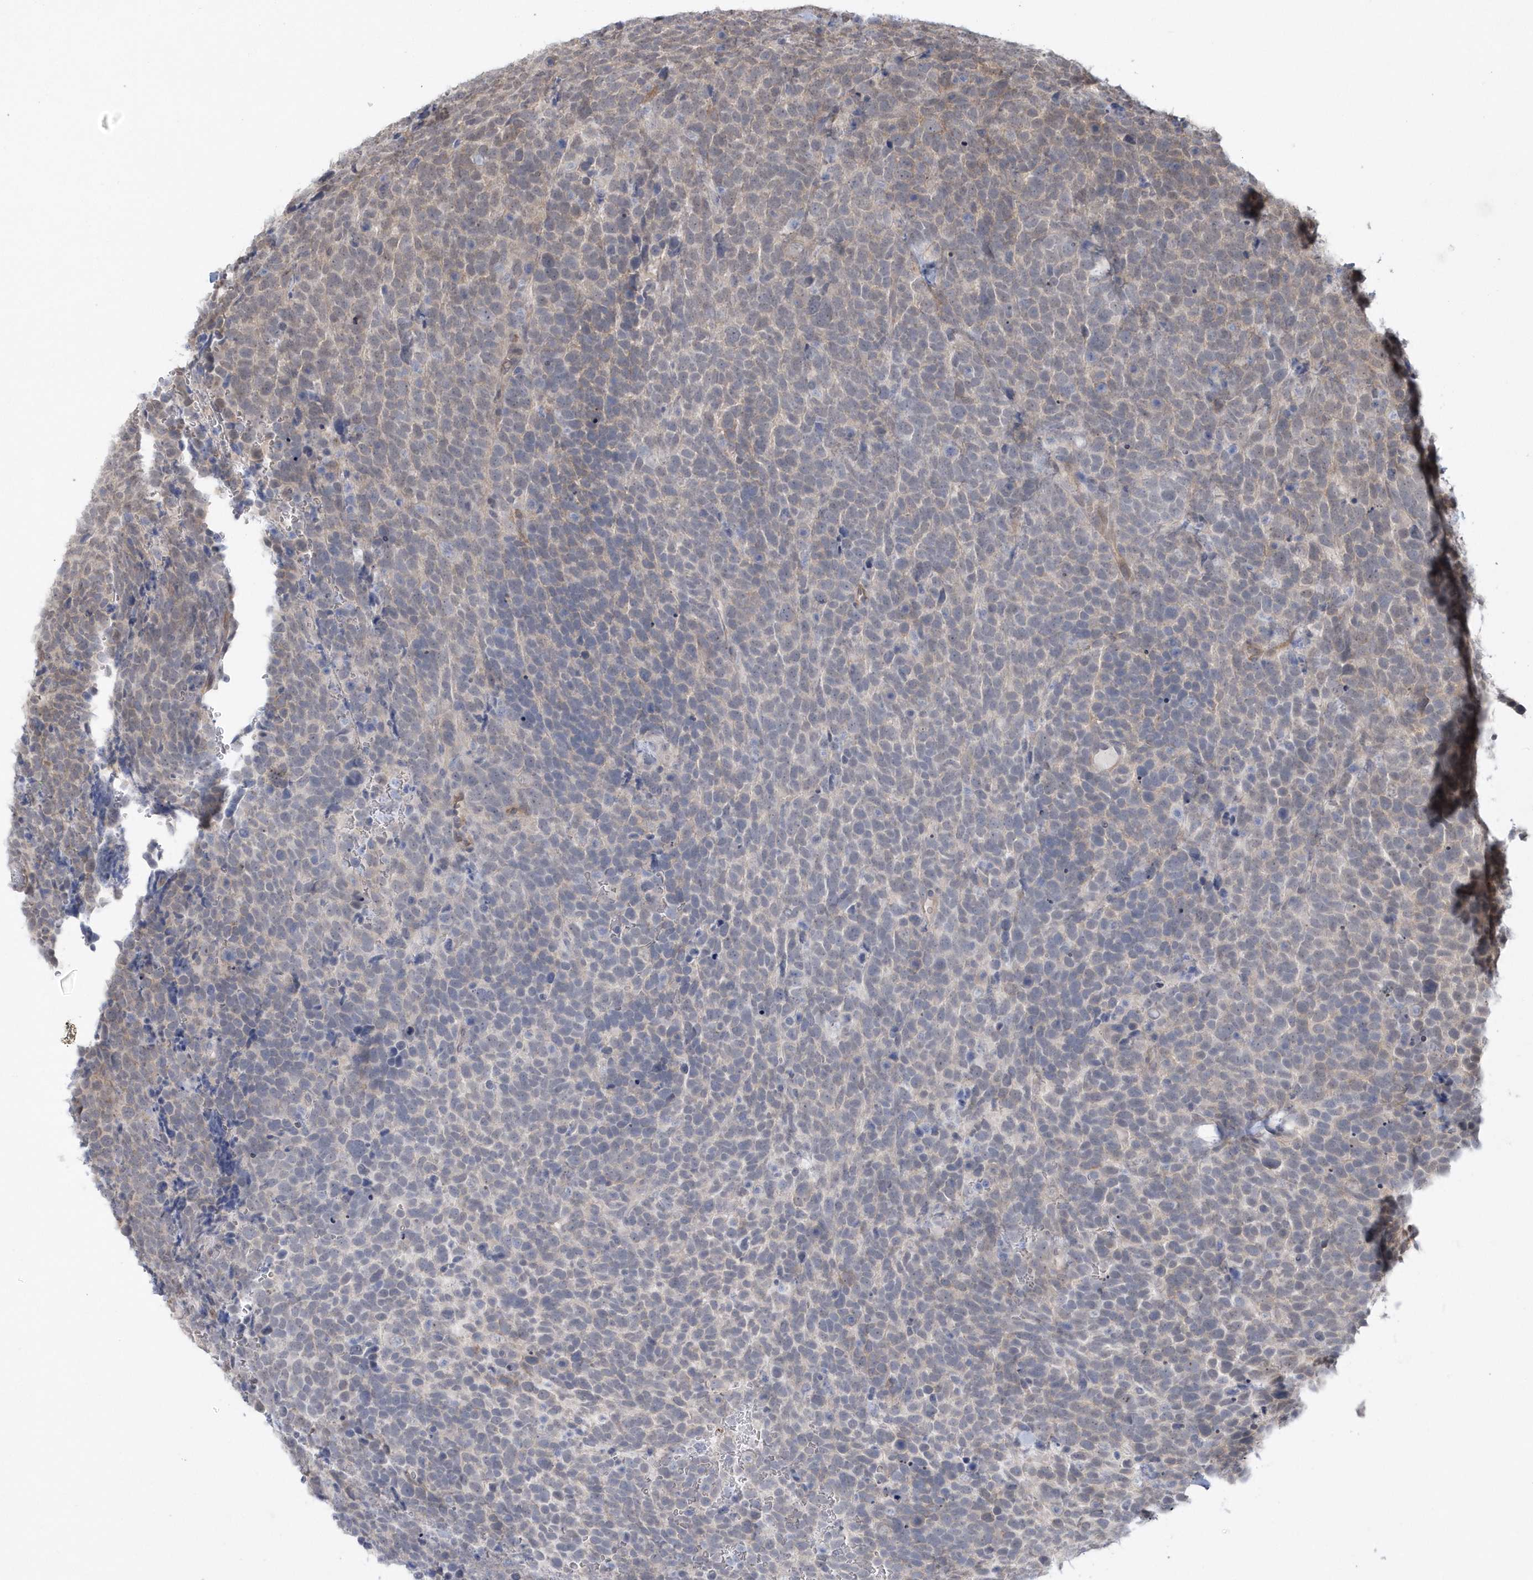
{"staining": {"intensity": "weak", "quantity": "<25%", "location": "cytoplasmic/membranous"}, "tissue": "urothelial cancer", "cell_type": "Tumor cells", "image_type": "cancer", "snomed": [{"axis": "morphology", "description": "Urothelial carcinoma, High grade"}, {"axis": "topography", "description": "Urinary bladder"}], "caption": "There is no significant positivity in tumor cells of urothelial carcinoma (high-grade). (IHC, brightfield microscopy, high magnification).", "gene": "CRIP3", "patient": {"sex": "female", "age": 82}}